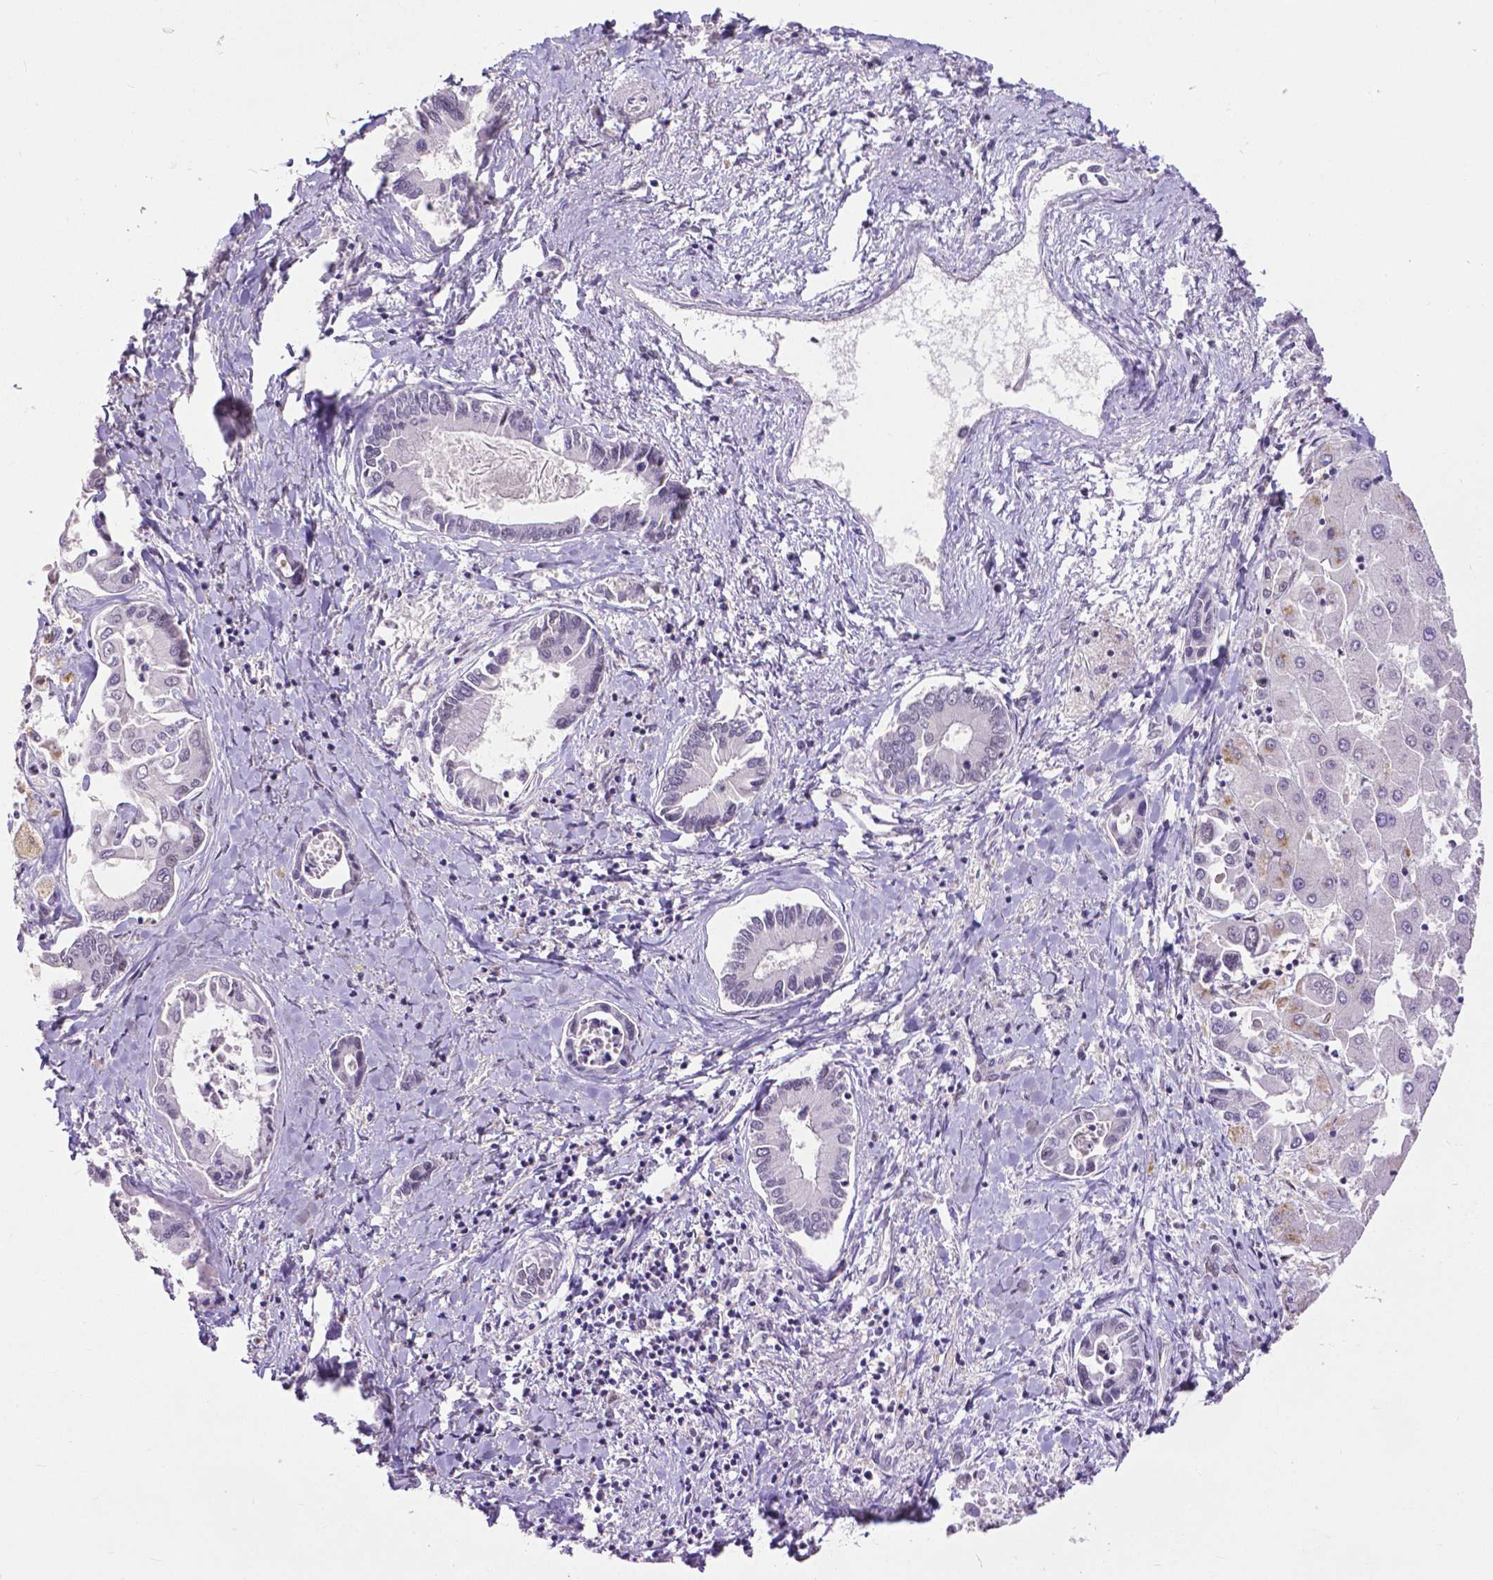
{"staining": {"intensity": "negative", "quantity": "none", "location": "none"}, "tissue": "liver cancer", "cell_type": "Tumor cells", "image_type": "cancer", "snomed": [{"axis": "morphology", "description": "Cholangiocarcinoma"}, {"axis": "topography", "description": "Liver"}], "caption": "DAB immunohistochemical staining of human liver cancer (cholangiocarcinoma) shows no significant positivity in tumor cells.", "gene": "ATRX", "patient": {"sex": "male", "age": 66}}